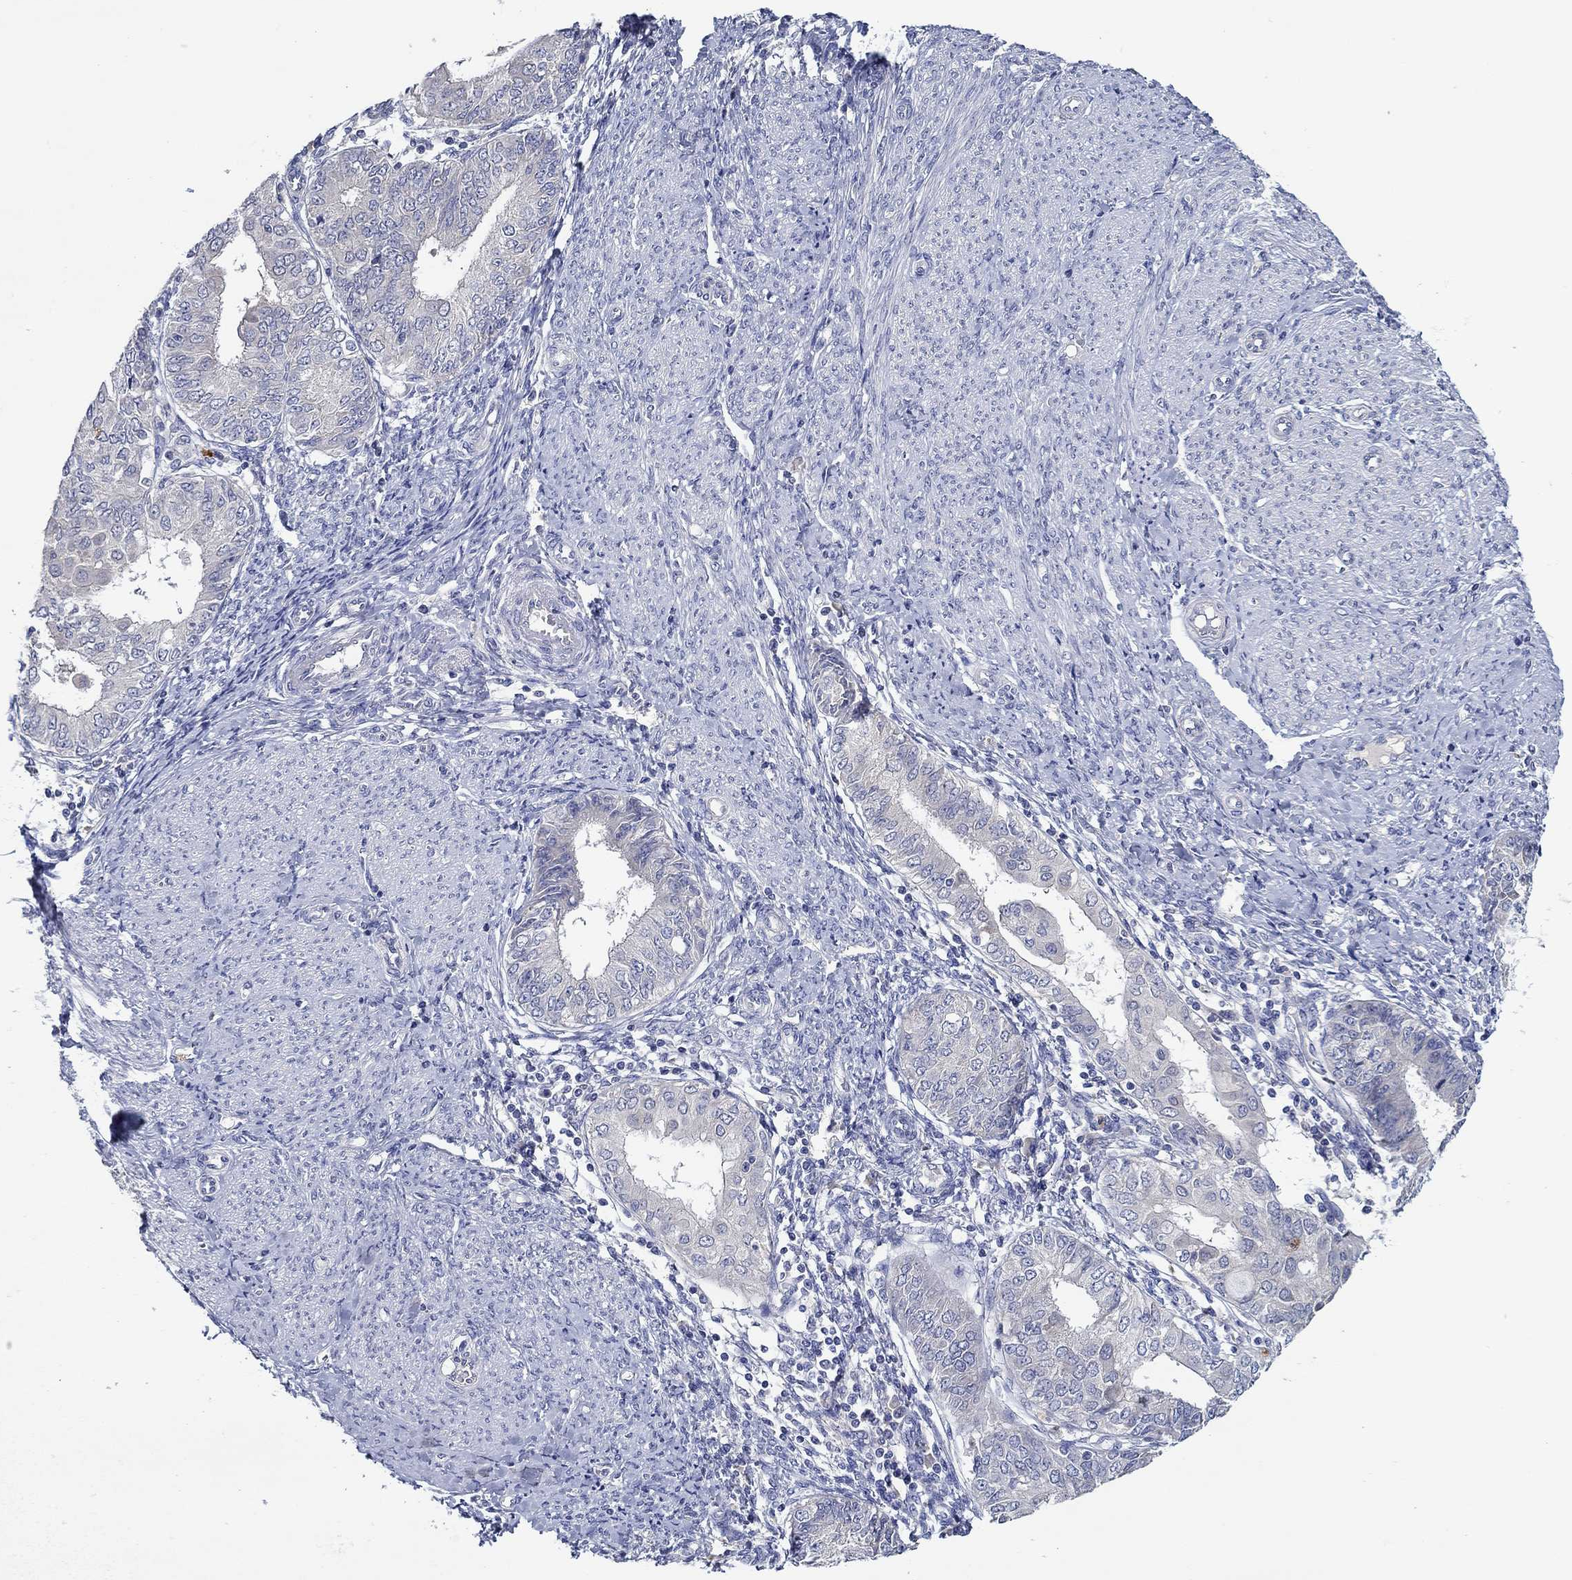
{"staining": {"intensity": "negative", "quantity": "none", "location": "none"}, "tissue": "endometrial cancer", "cell_type": "Tumor cells", "image_type": "cancer", "snomed": [{"axis": "morphology", "description": "Adenocarcinoma, NOS"}, {"axis": "topography", "description": "Endometrium"}], "caption": "Tumor cells show no significant expression in endometrial adenocarcinoma. (DAB immunohistochemistry, high magnification).", "gene": "CHIT1", "patient": {"sex": "female", "age": 68}}